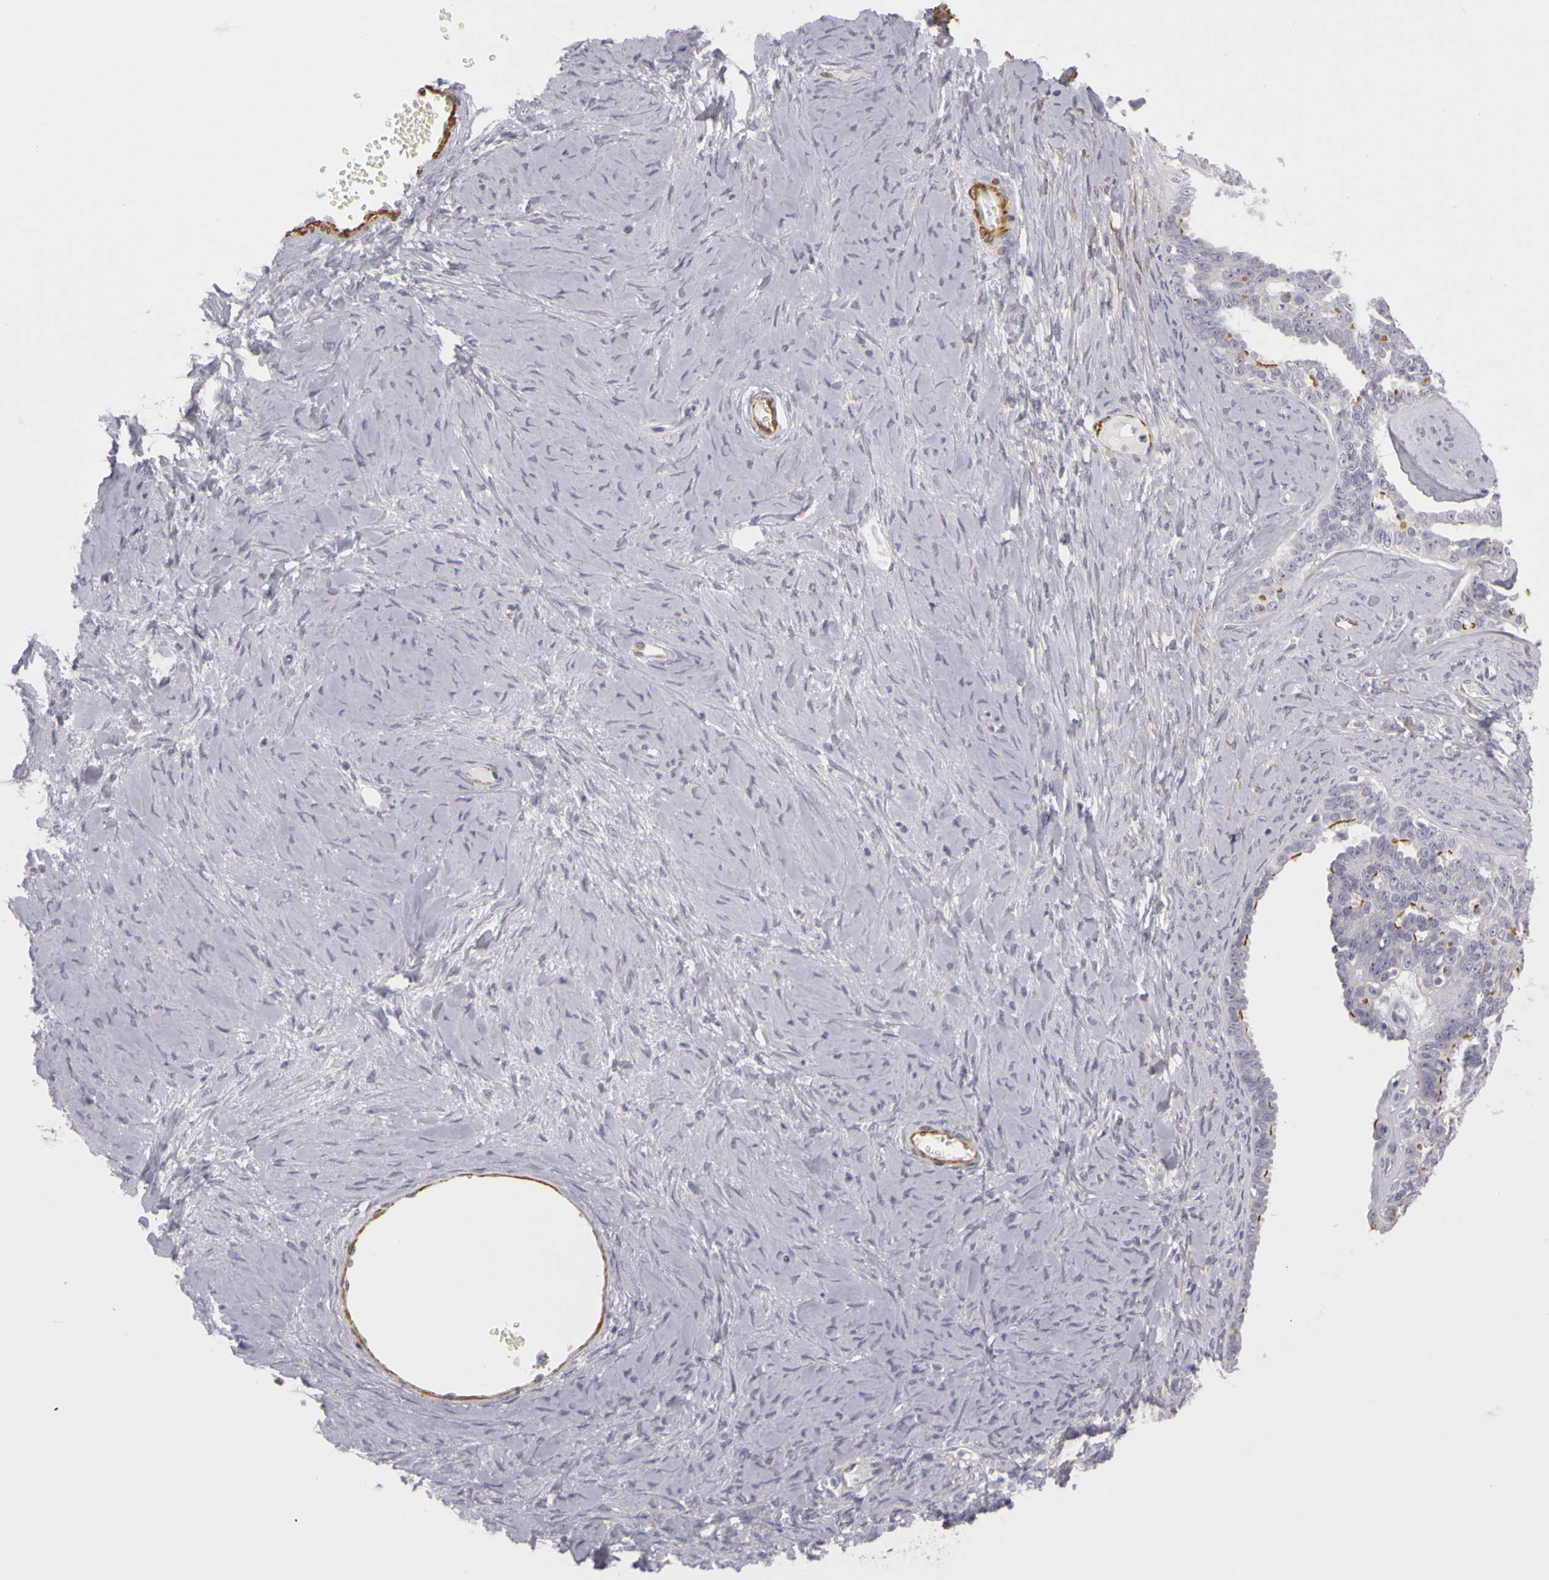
{"staining": {"intensity": "moderate", "quantity": "25%-75%", "location": "cytoplasmic/membranous"}, "tissue": "ovarian cancer", "cell_type": "Tumor cells", "image_type": "cancer", "snomed": [{"axis": "morphology", "description": "Cystadenocarcinoma, serous, NOS"}, {"axis": "topography", "description": "Ovary"}], "caption": "Ovarian serous cystadenocarcinoma was stained to show a protein in brown. There is medium levels of moderate cytoplasmic/membranous positivity in about 25%-75% of tumor cells.", "gene": "CNTN2", "patient": {"sex": "female", "age": 71}}